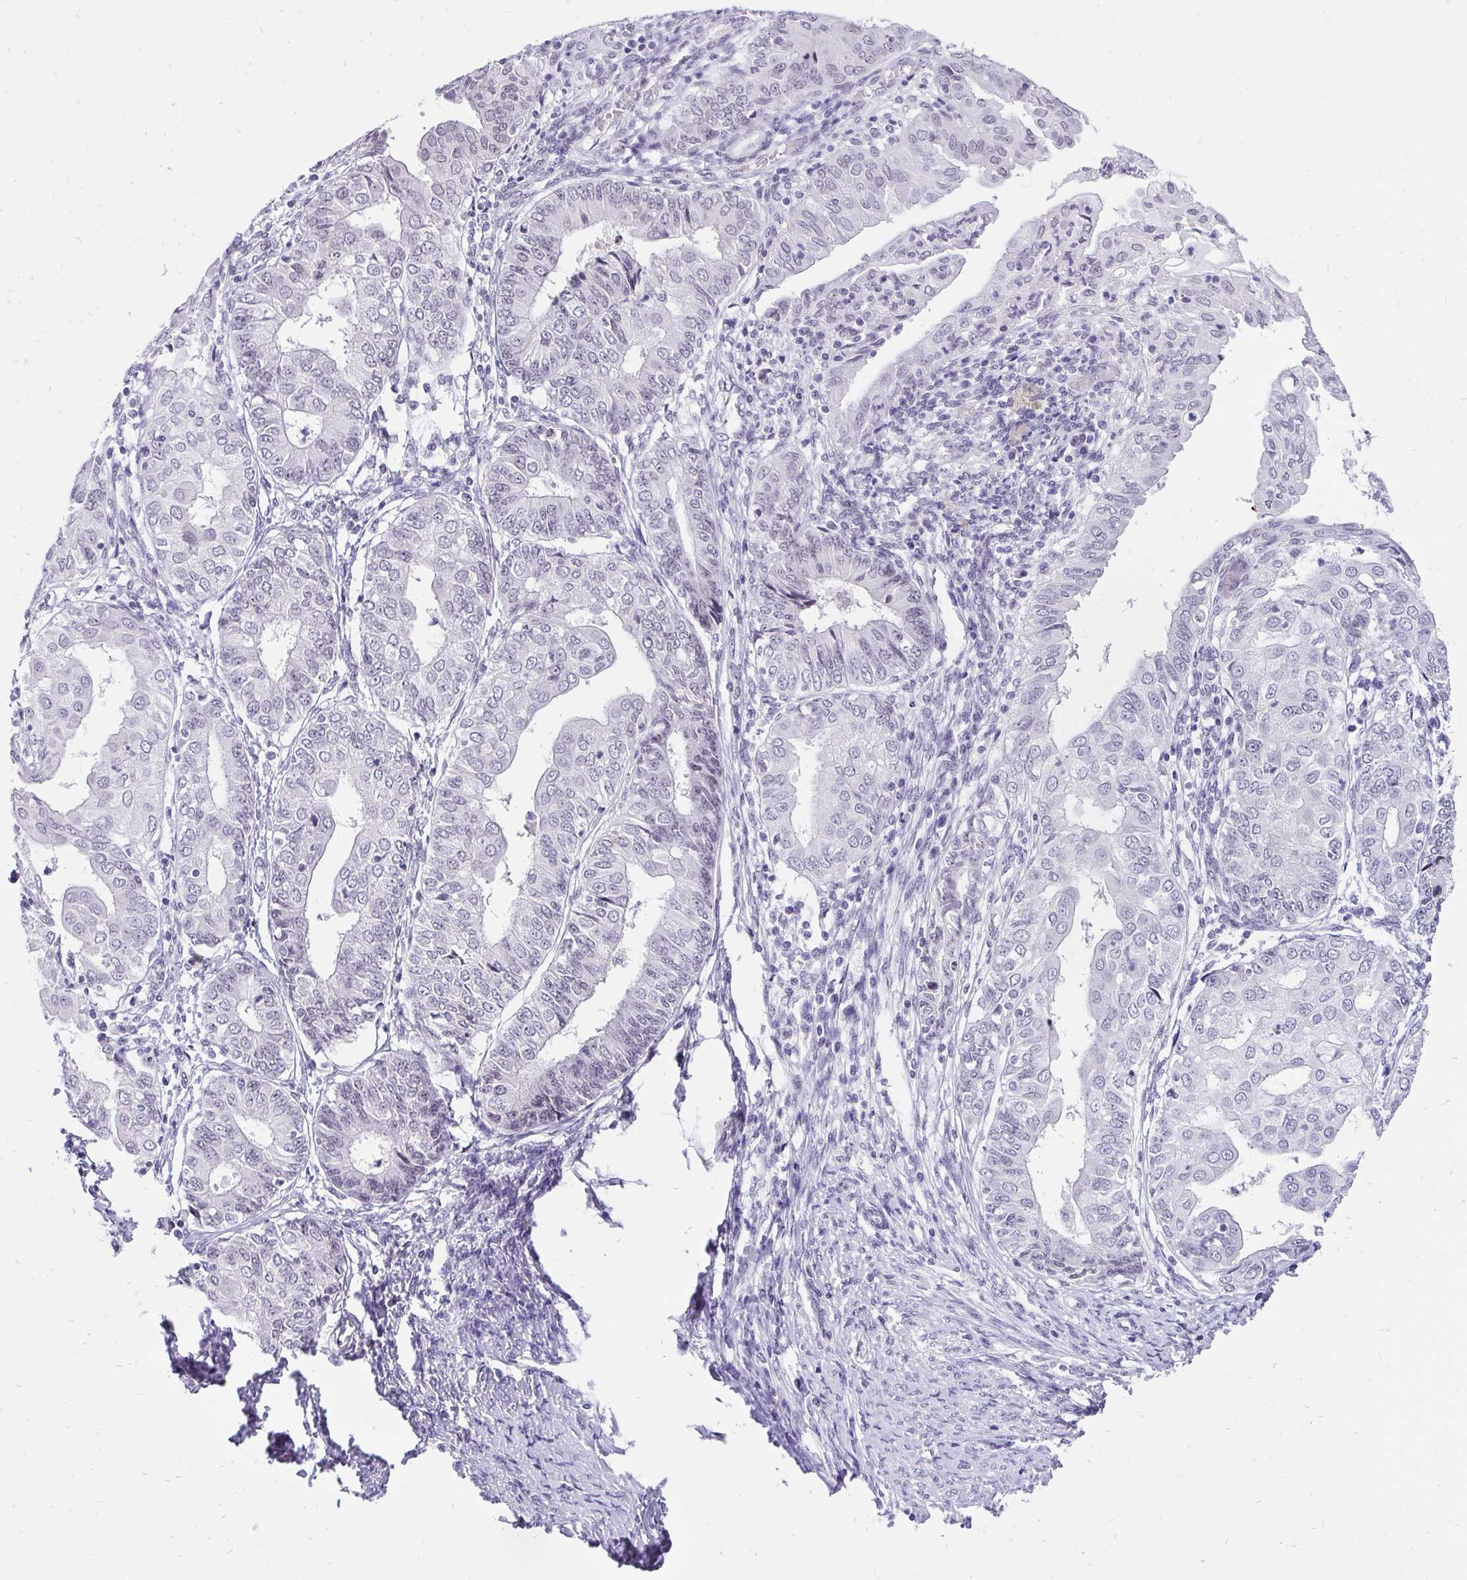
{"staining": {"intensity": "negative", "quantity": "none", "location": "none"}, "tissue": "endometrial cancer", "cell_type": "Tumor cells", "image_type": "cancer", "snomed": [{"axis": "morphology", "description": "Adenocarcinoma, NOS"}, {"axis": "topography", "description": "Endometrium"}], "caption": "This is a photomicrograph of immunohistochemistry (IHC) staining of endometrial cancer, which shows no staining in tumor cells. (DAB (3,3'-diaminobenzidine) immunohistochemistry (IHC) with hematoxylin counter stain).", "gene": "ZNF860", "patient": {"sex": "female", "age": 68}}